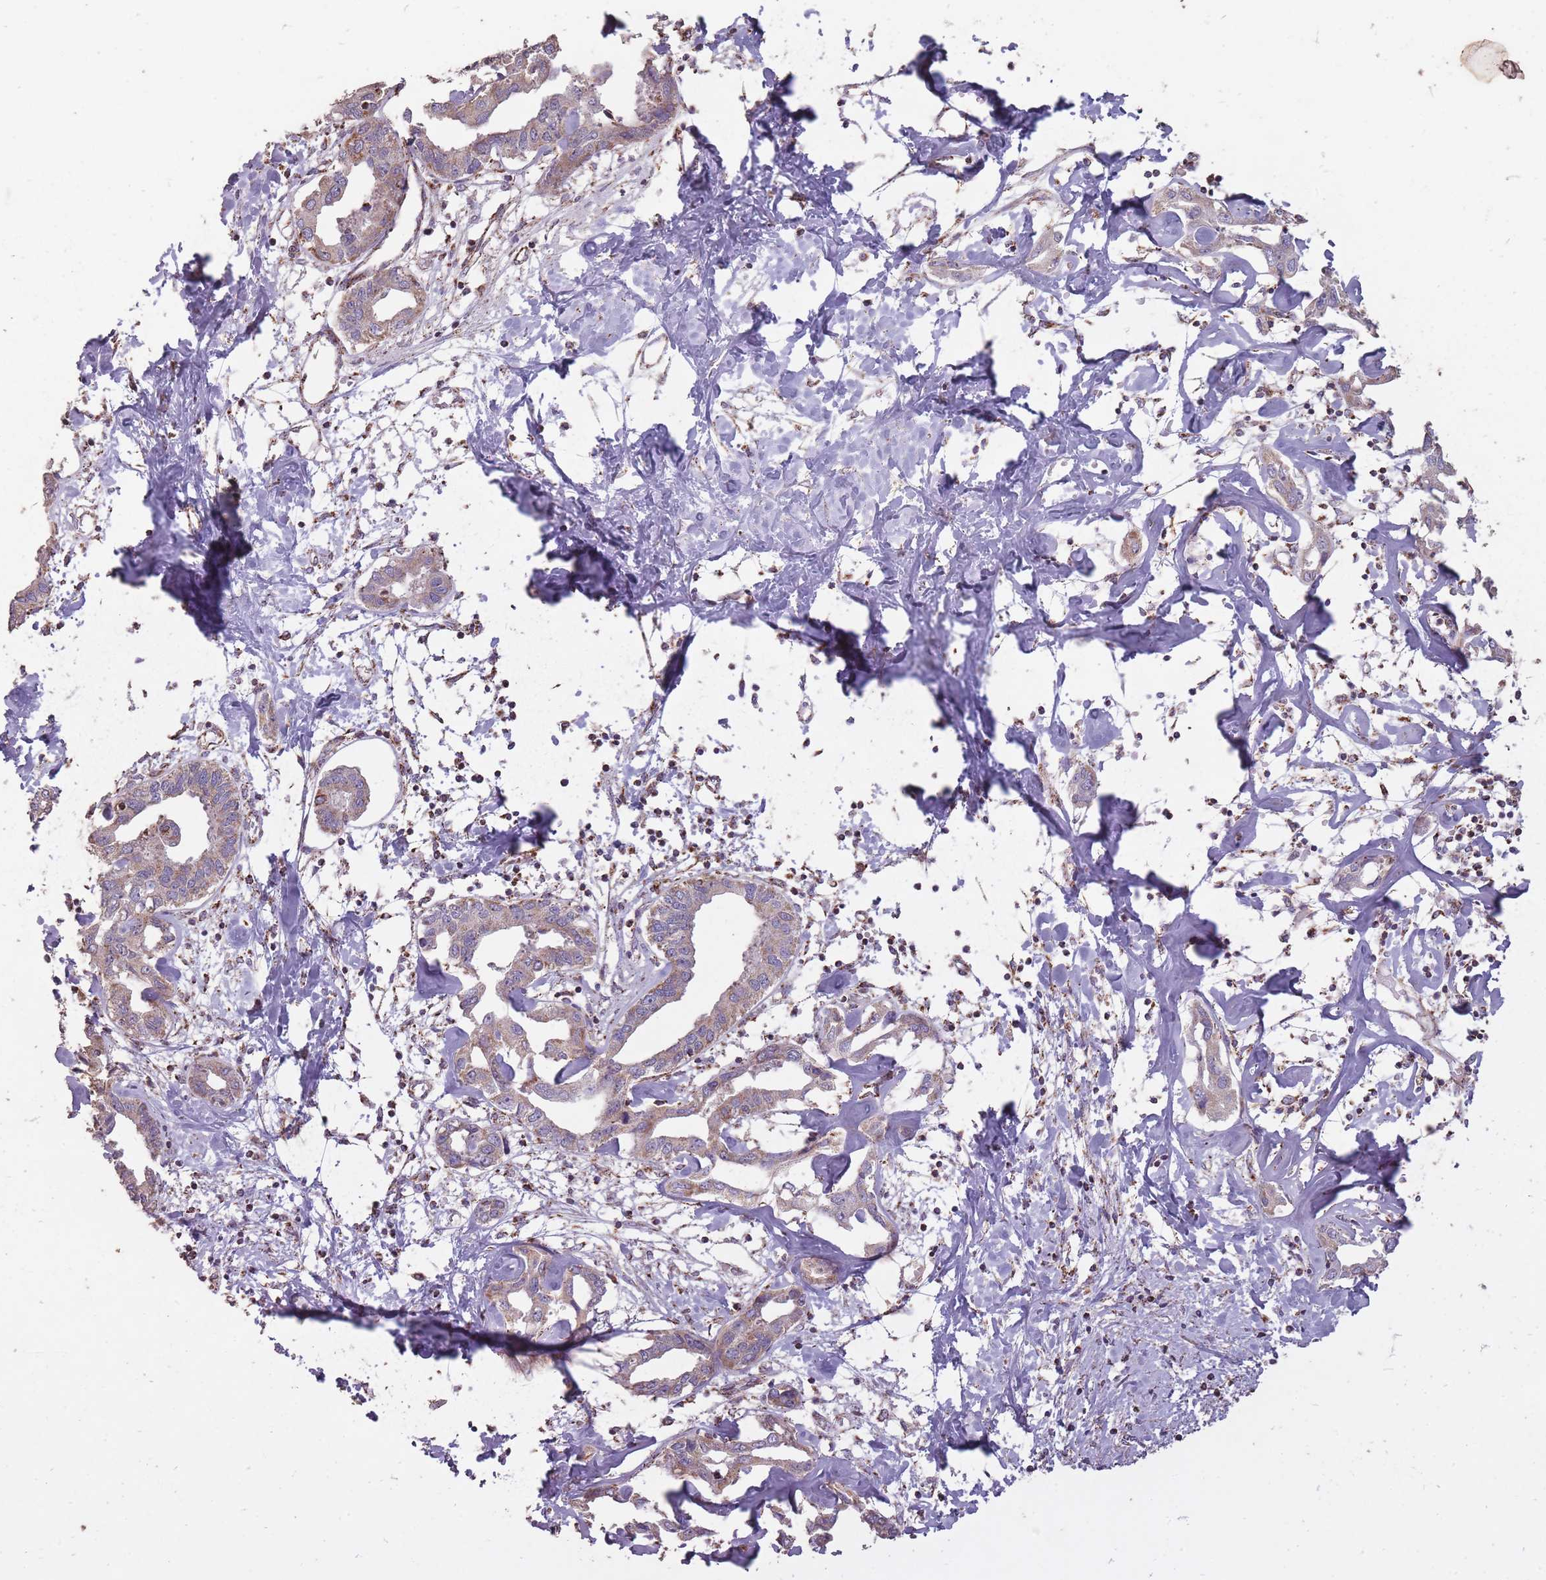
{"staining": {"intensity": "weak", "quantity": "<25%", "location": "cytoplasmic/membranous"}, "tissue": "liver cancer", "cell_type": "Tumor cells", "image_type": "cancer", "snomed": [{"axis": "morphology", "description": "Cholangiocarcinoma"}, {"axis": "topography", "description": "Liver"}], "caption": "Liver cancer (cholangiocarcinoma) was stained to show a protein in brown. There is no significant expression in tumor cells.", "gene": "CNOT8", "patient": {"sex": "male", "age": 59}}